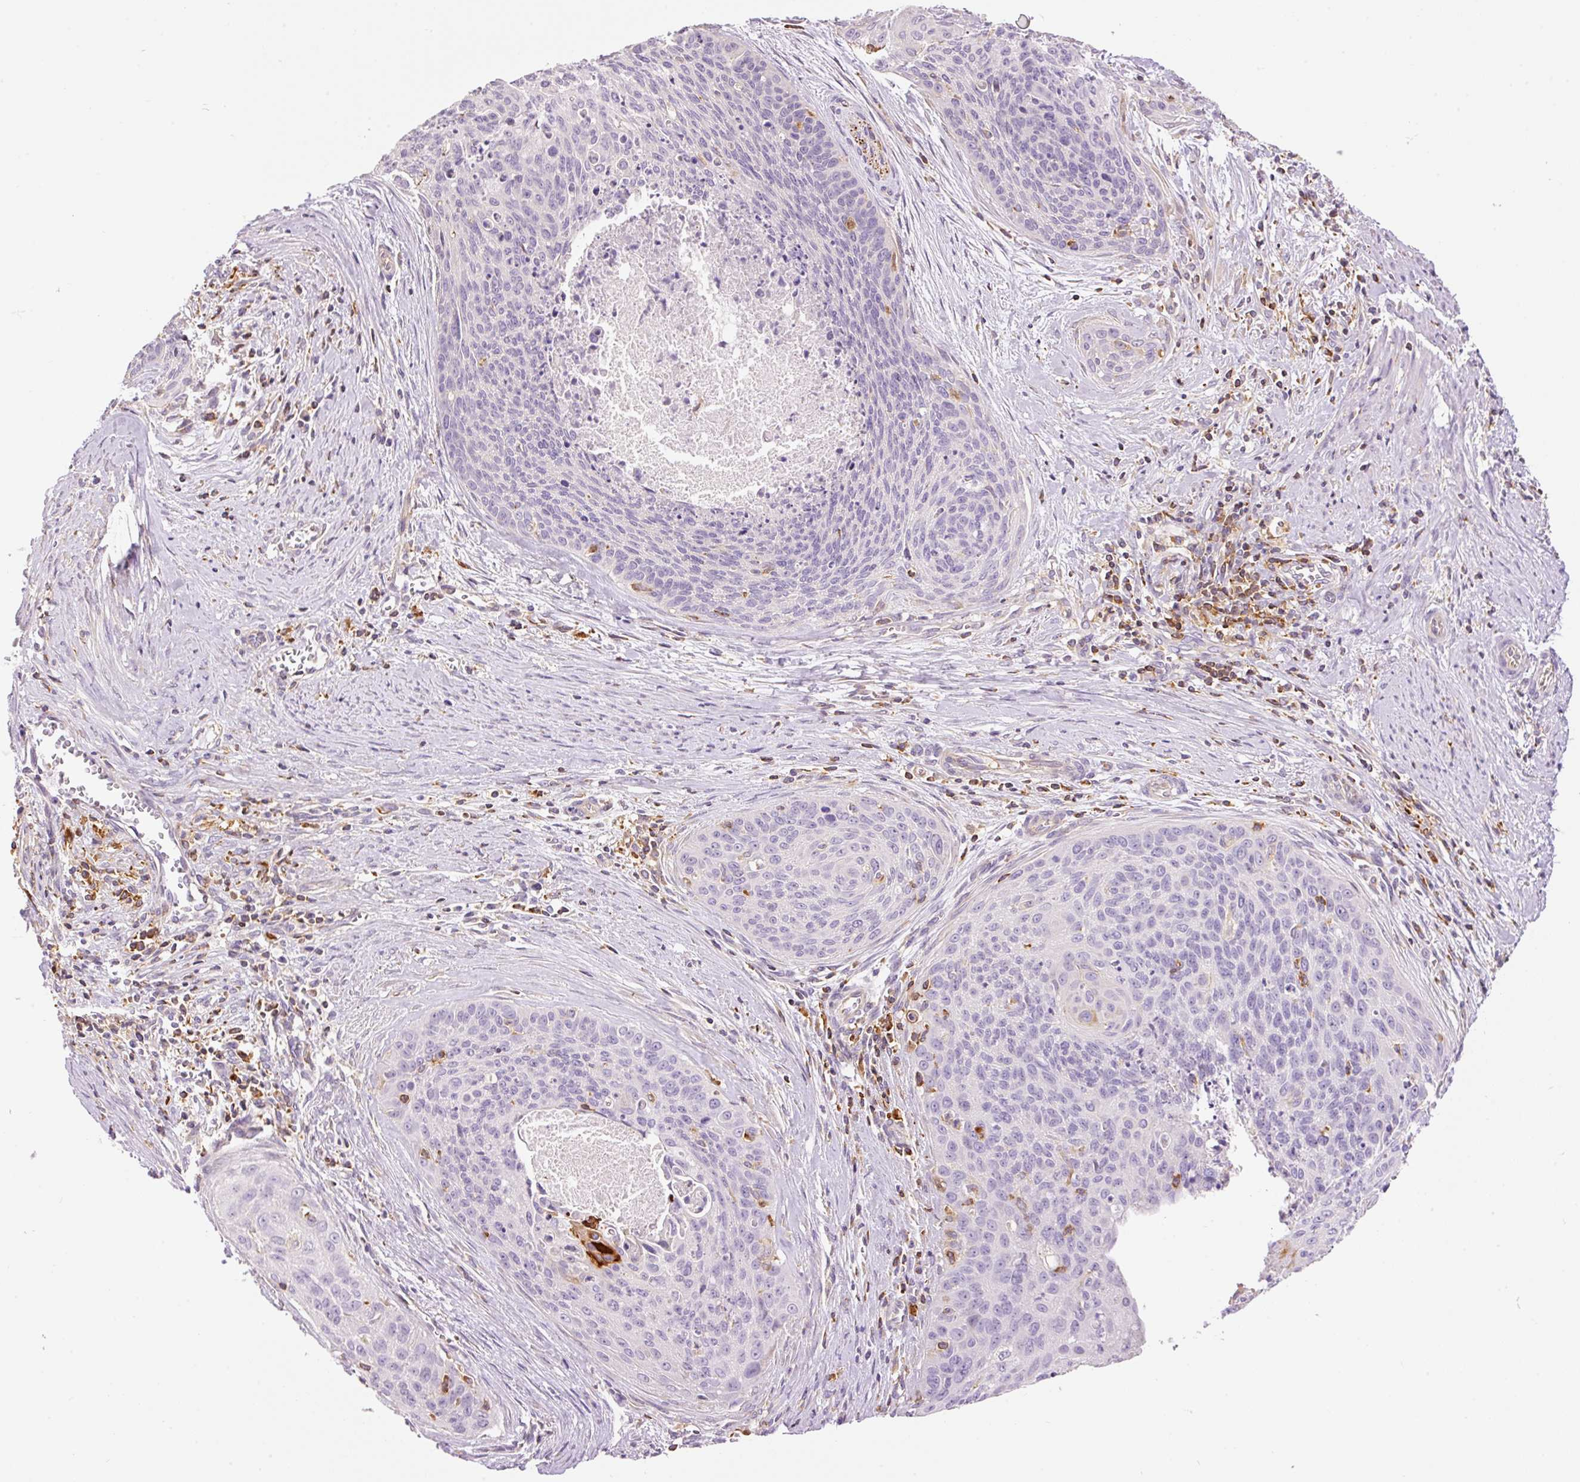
{"staining": {"intensity": "negative", "quantity": "none", "location": "none"}, "tissue": "cervical cancer", "cell_type": "Tumor cells", "image_type": "cancer", "snomed": [{"axis": "morphology", "description": "Squamous cell carcinoma, NOS"}, {"axis": "topography", "description": "Cervix"}], "caption": "This is a histopathology image of immunohistochemistry (IHC) staining of cervical cancer (squamous cell carcinoma), which shows no staining in tumor cells. (Immunohistochemistry (ihc), brightfield microscopy, high magnification).", "gene": "DOK6", "patient": {"sex": "female", "age": 55}}